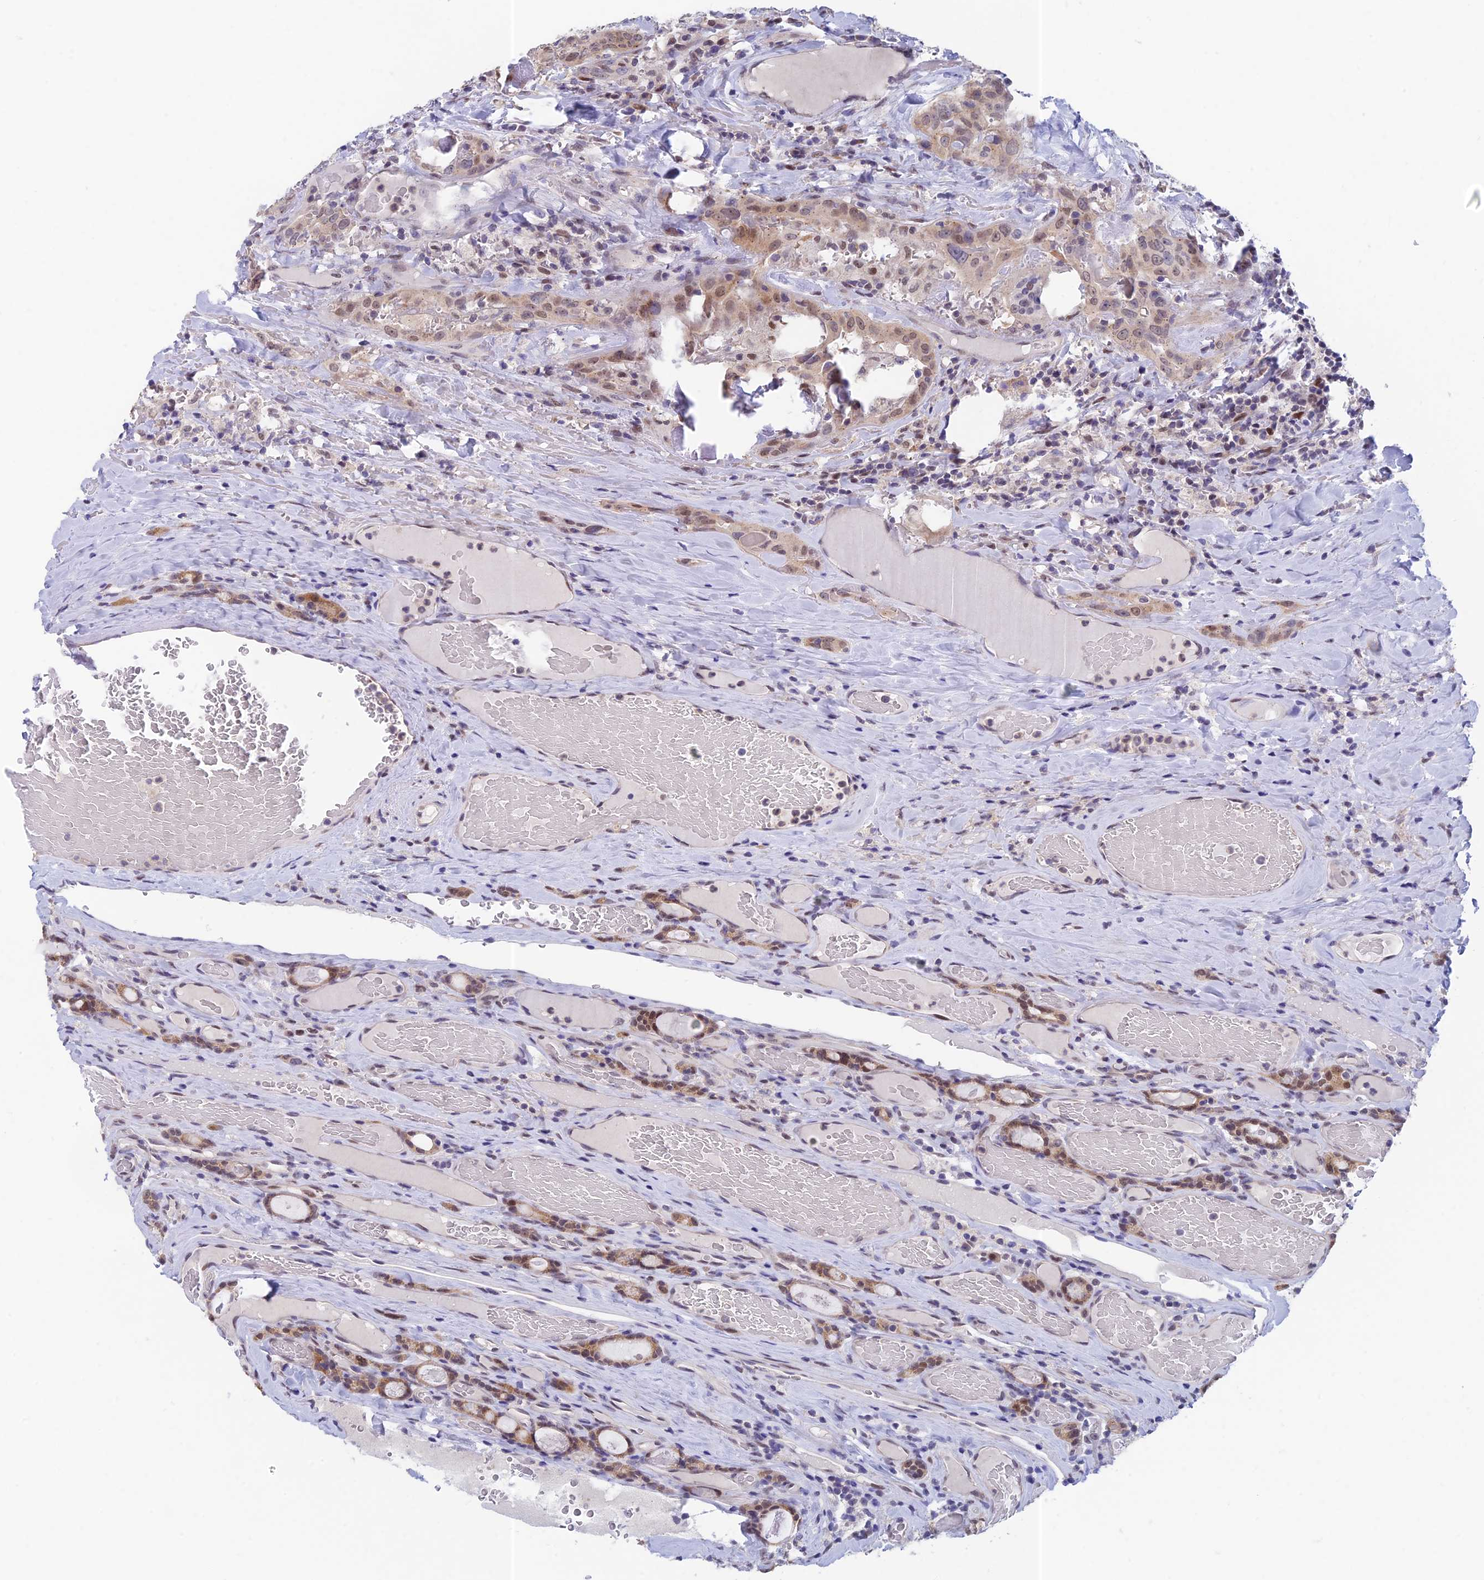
{"staining": {"intensity": "weak", "quantity": "25%-75%", "location": "cytoplasmic/membranous,nuclear"}, "tissue": "thyroid cancer", "cell_type": "Tumor cells", "image_type": "cancer", "snomed": [{"axis": "morphology", "description": "Papillary adenocarcinoma, NOS"}, {"axis": "topography", "description": "Thyroid gland"}], "caption": "Immunohistochemistry image of neoplastic tissue: thyroid cancer (papillary adenocarcinoma) stained using immunohistochemistry reveals low levels of weak protein expression localized specifically in the cytoplasmic/membranous and nuclear of tumor cells, appearing as a cytoplasmic/membranous and nuclear brown color.", "gene": "MRPL17", "patient": {"sex": "female", "age": 72}}